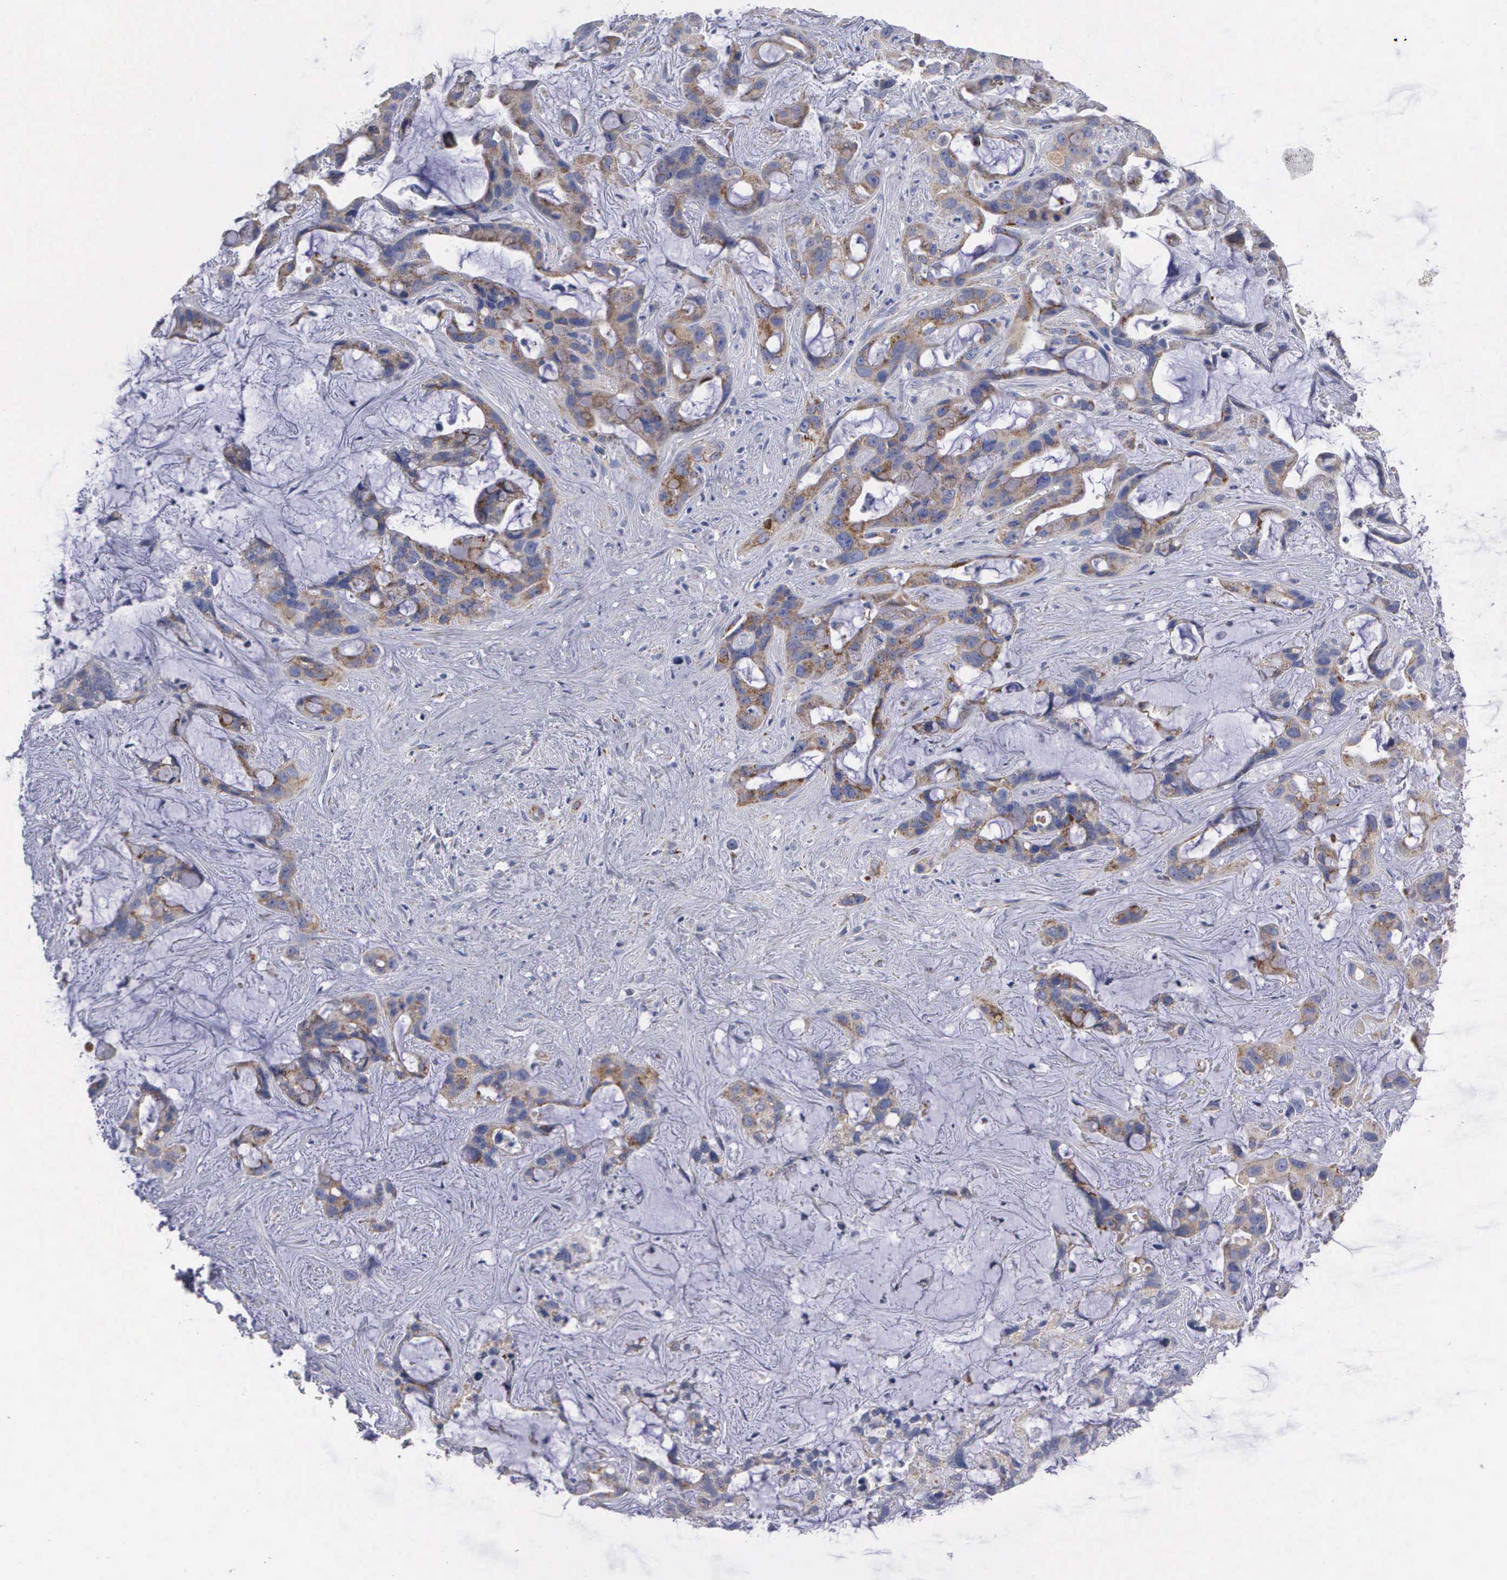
{"staining": {"intensity": "weak", "quantity": "25%-75%", "location": "cytoplasmic/membranous"}, "tissue": "liver cancer", "cell_type": "Tumor cells", "image_type": "cancer", "snomed": [{"axis": "morphology", "description": "Cholangiocarcinoma"}, {"axis": "topography", "description": "Liver"}], "caption": "There is low levels of weak cytoplasmic/membranous positivity in tumor cells of liver cholangiocarcinoma, as demonstrated by immunohistochemical staining (brown color).", "gene": "APOOL", "patient": {"sex": "female", "age": 65}}